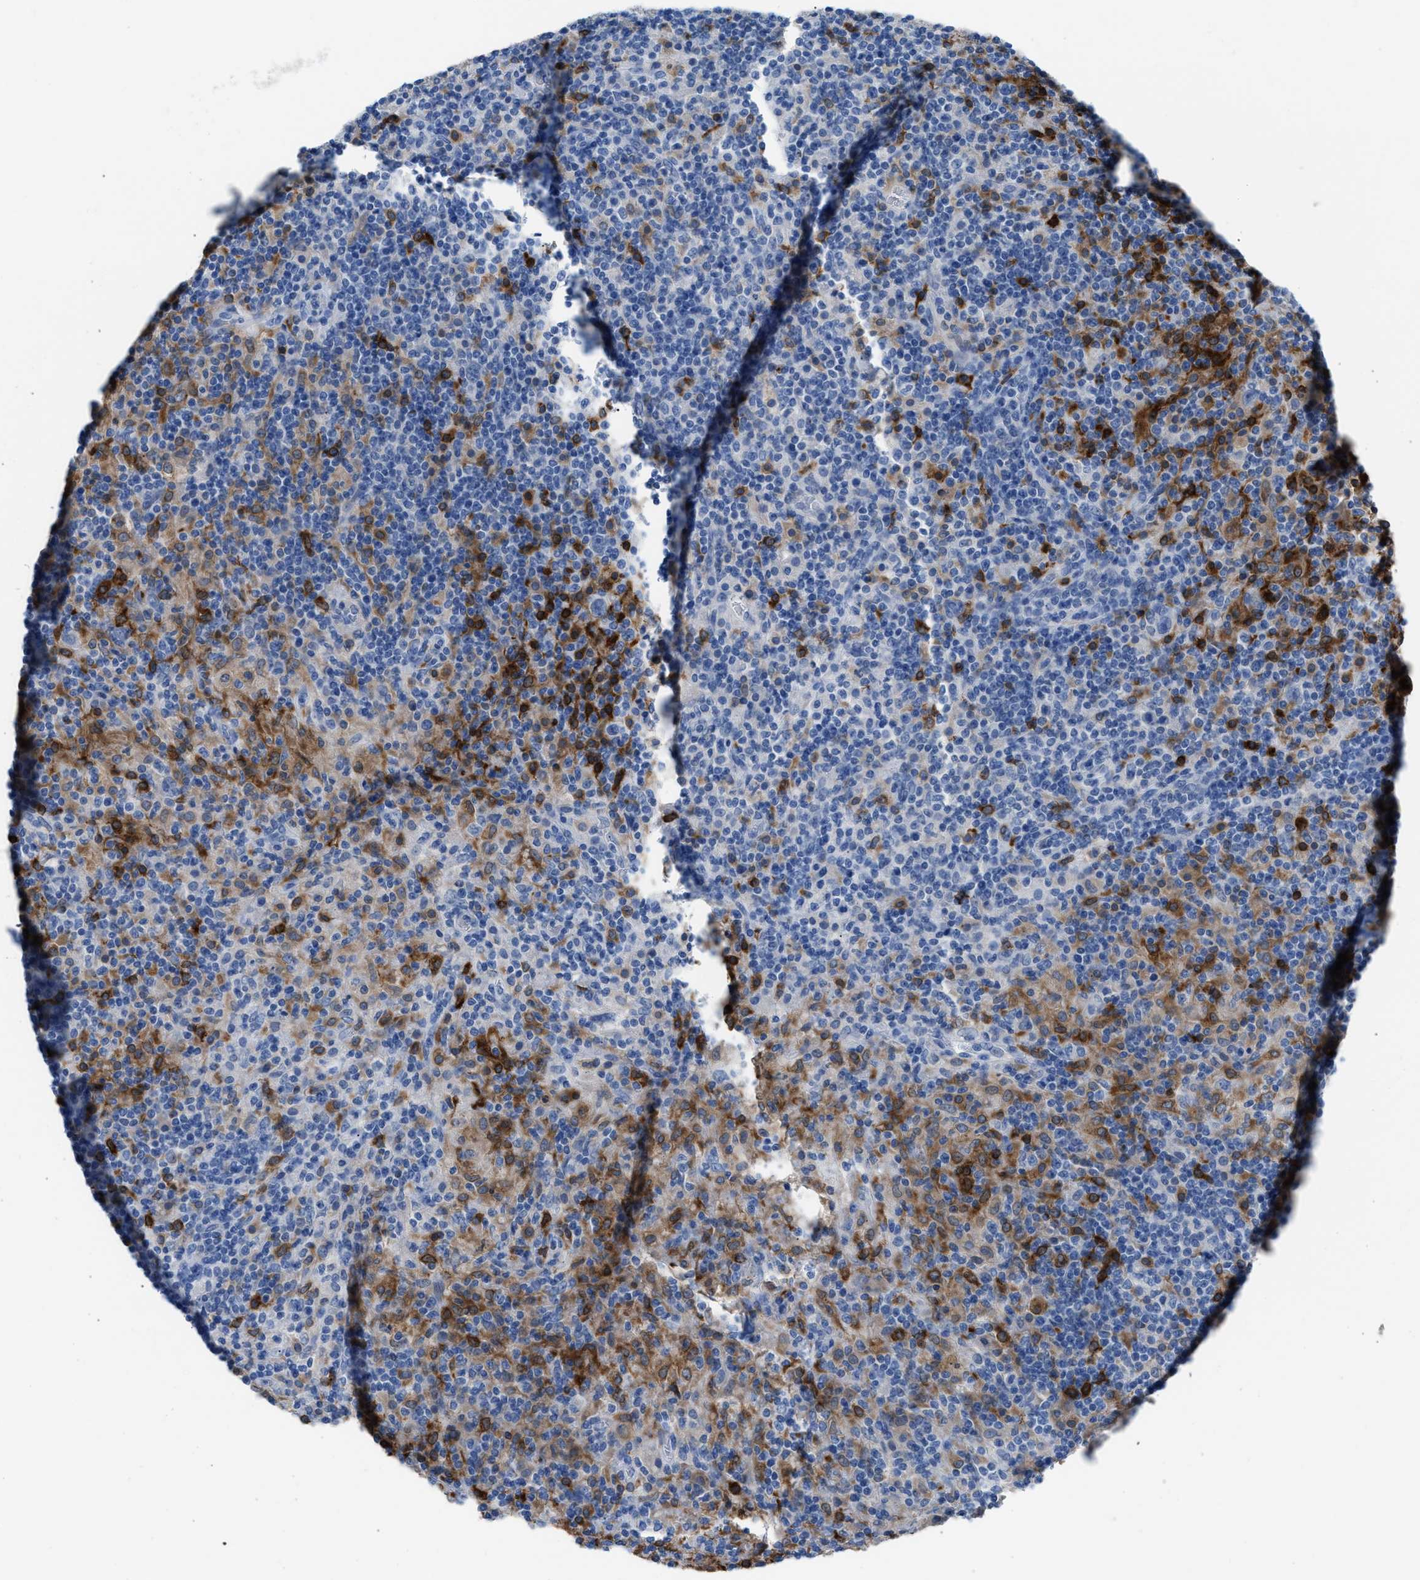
{"staining": {"intensity": "negative", "quantity": "none", "location": "none"}, "tissue": "lymphoma", "cell_type": "Tumor cells", "image_type": "cancer", "snomed": [{"axis": "morphology", "description": "Hodgkin's disease, NOS"}, {"axis": "topography", "description": "Lymph node"}], "caption": "Lymphoma was stained to show a protein in brown. There is no significant positivity in tumor cells.", "gene": "CLEC10A", "patient": {"sex": "male", "age": 70}}